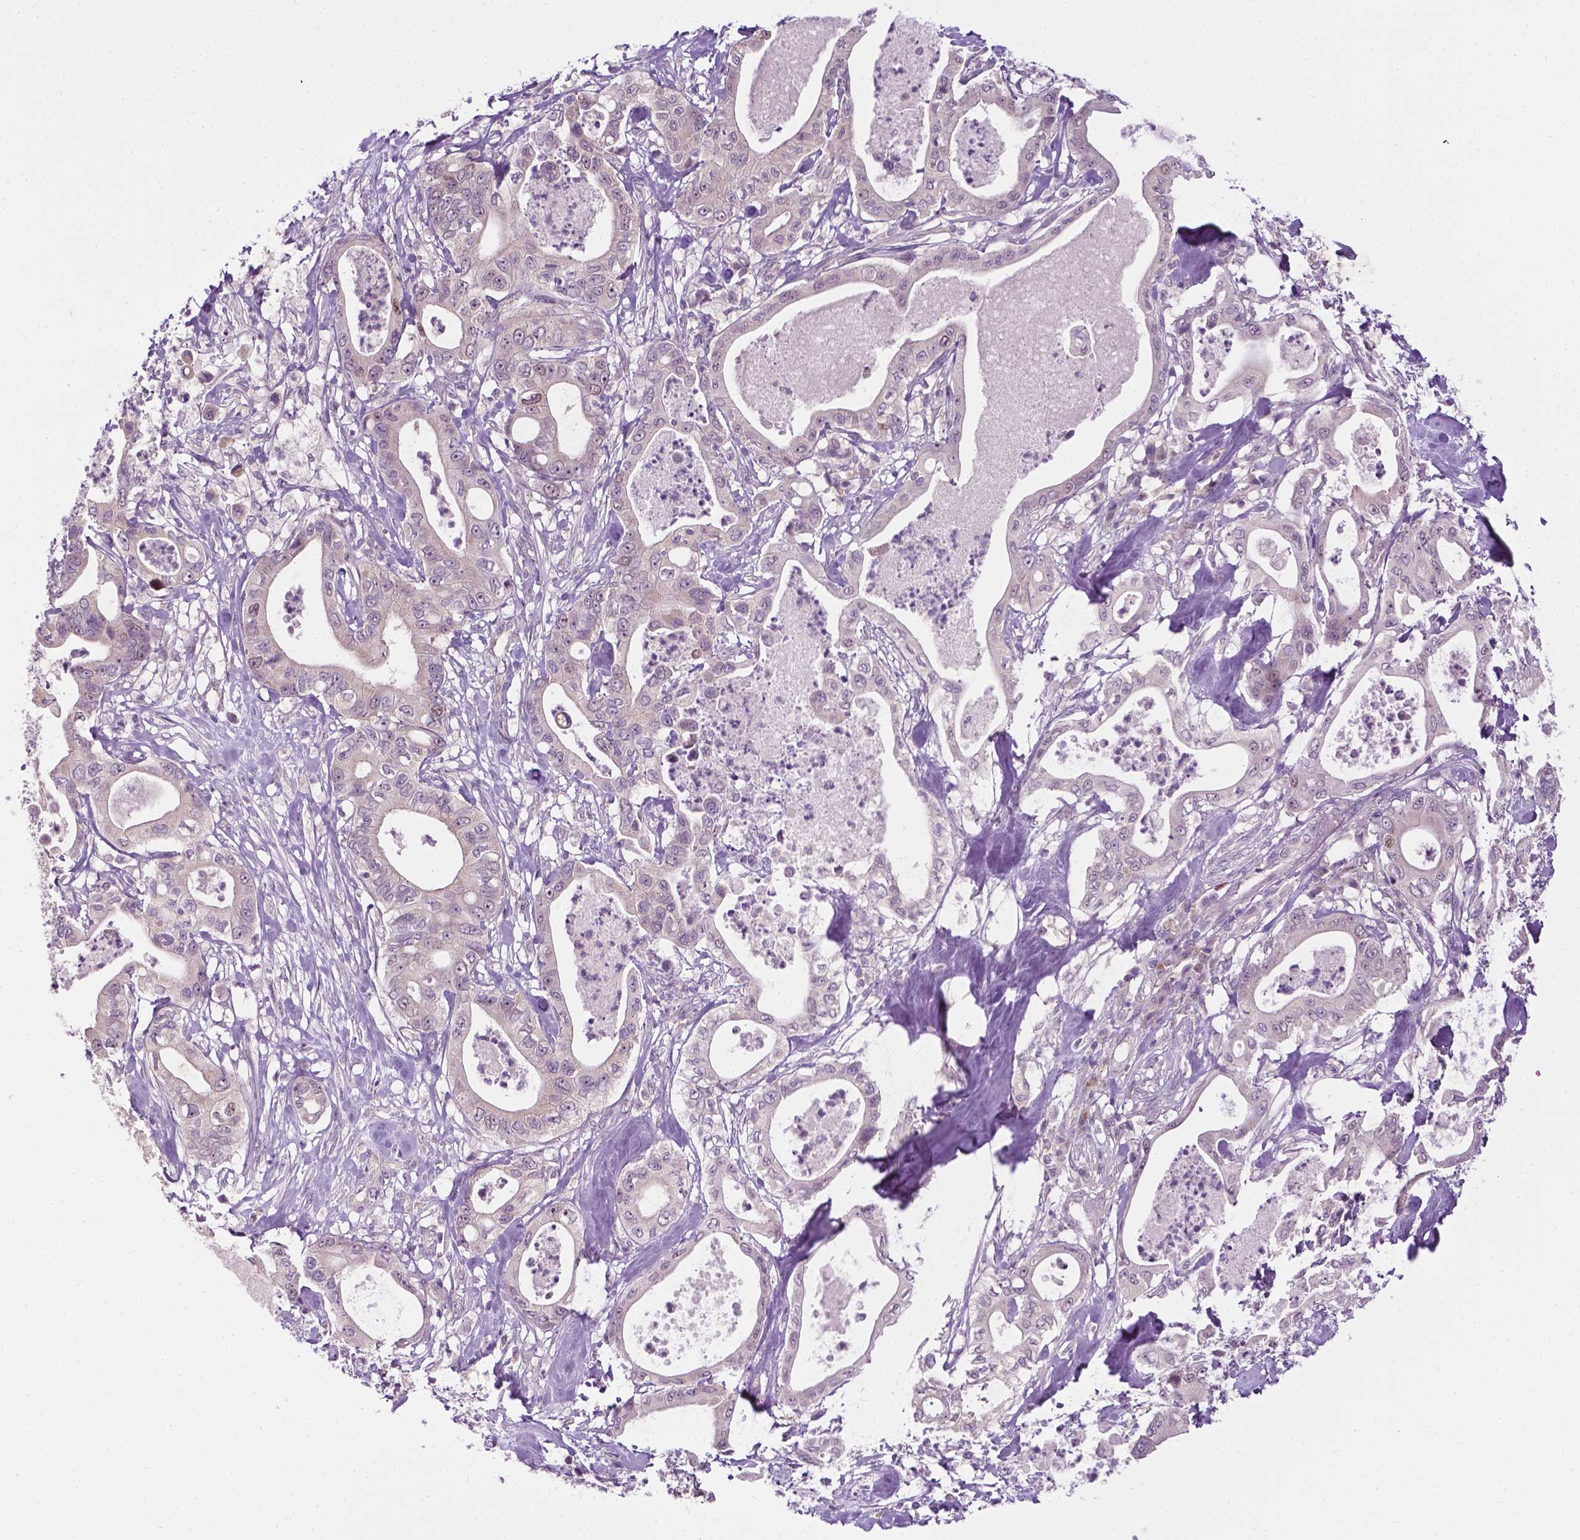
{"staining": {"intensity": "weak", "quantity": "<25%", "location": "nuclear"}, "tissue": "pancreatic cancer", "cell_type": "Tumor cells", "image_type": "cancer", "snomed": [{"axis": "morphology", "description": "Adenocarcinoma, NOS"}, {"axis": "topography", "description": "Pancreas"}], "caption": "Pancreatic cancer (adenocarcinoma) was stained to show a protein in brown. There is no significant expression in tumor cells.", "gene": "DENND4A", "patient": {"sex": "male", "age": 71}}